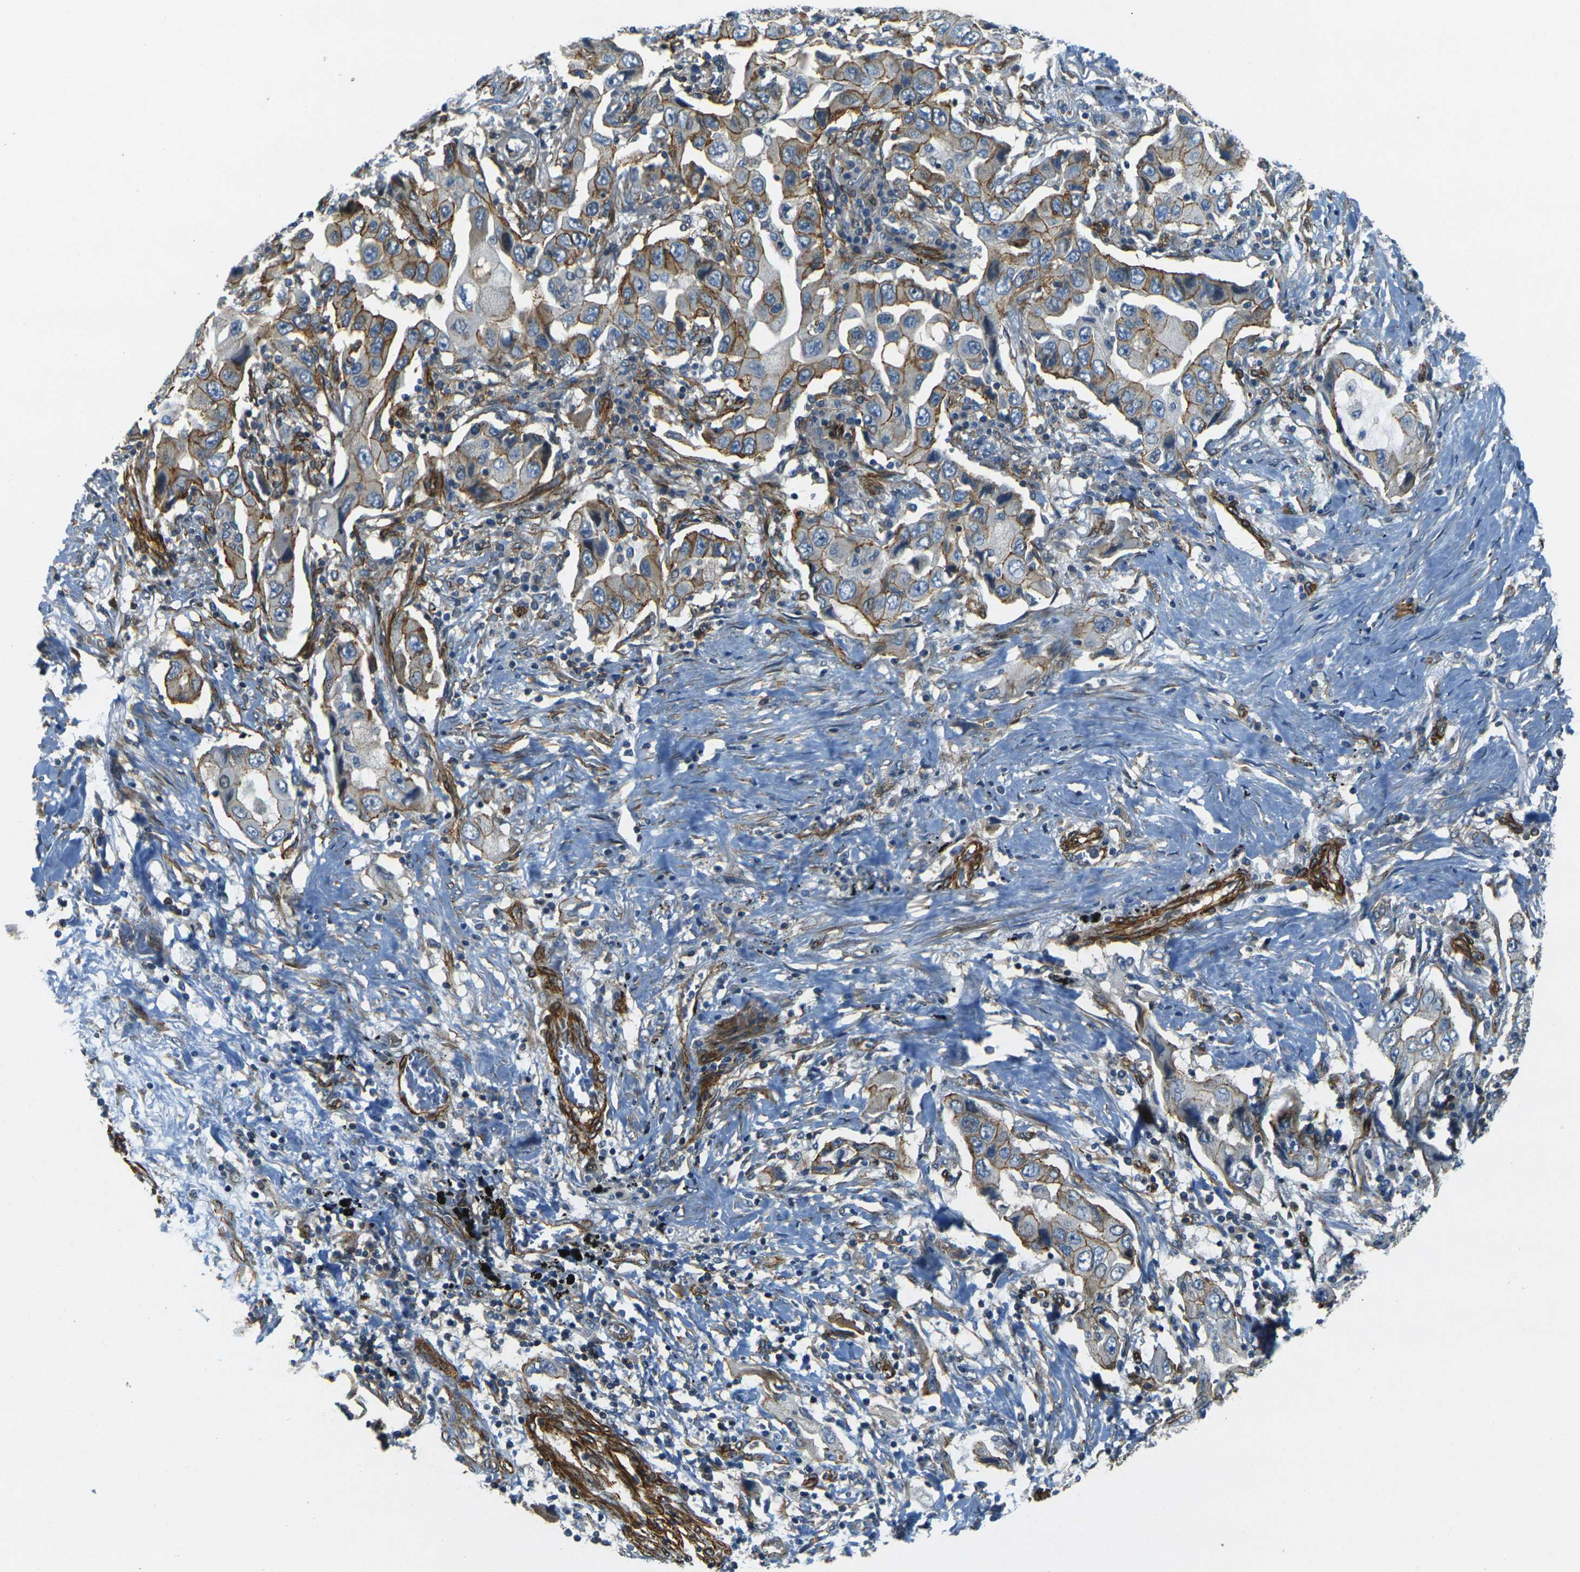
{"staining": {"intensity": "moderate", "quantity": ">75%", "location": "cytoplasmic/membranous"}, "tissue": "lung cancer", "cell_type": "Tumor cells", "image_type": "cancer", "snomed": [{"axis": "morphology", "description": "Adenocarcinoma, NOS"}, {"axis": "topography", "description": "Lung"}], "caption": "Lung adenocarcinoma stained with a brown dye exhibits moderate cytoplasmic/membranous positive staining in approximately >75% of tumor cells.", "gene": "EPHA7", "patient": {"sex": "female", "age": 65}}